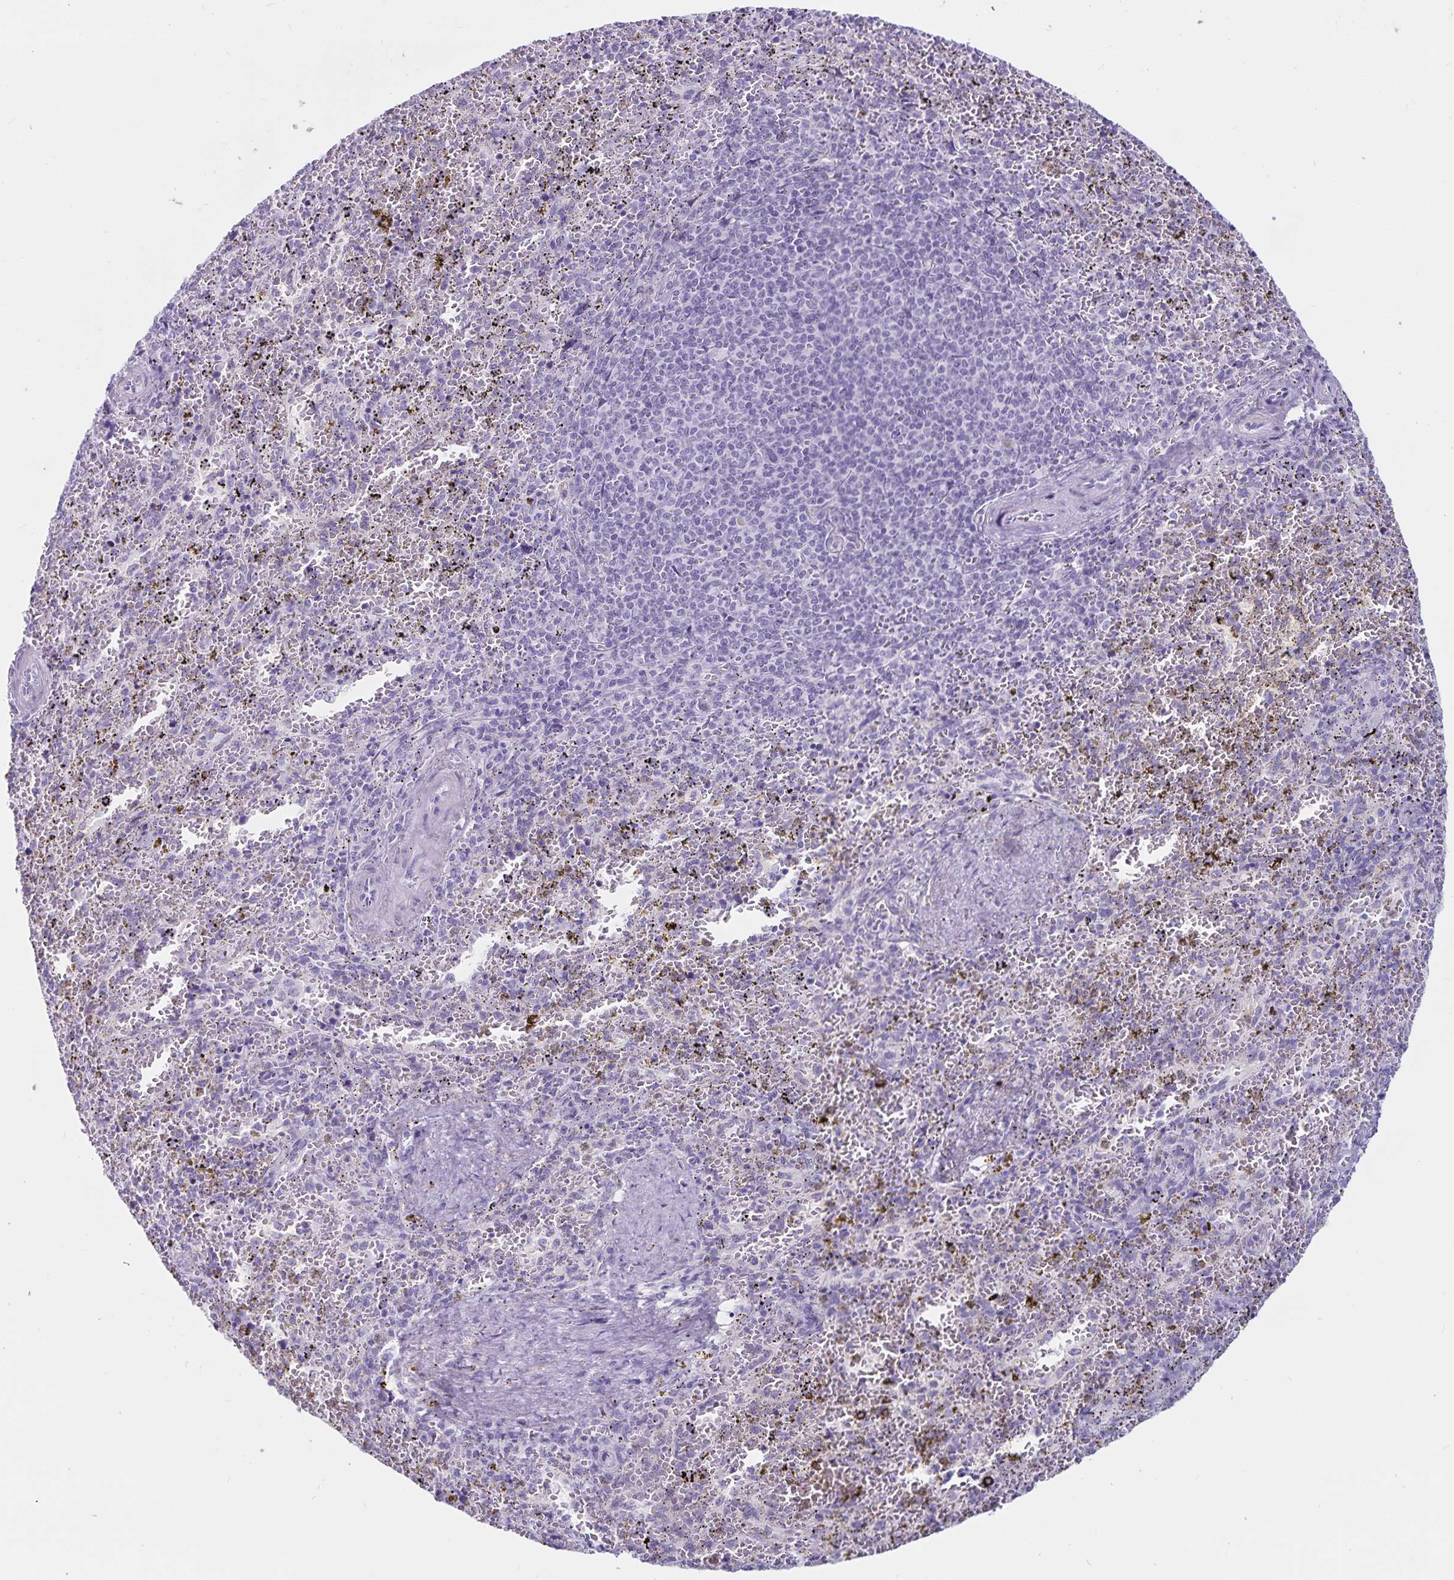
{"staining": {"intensity": "negative", "quantity": "none", "location": "none"}, "tissue": "spleen", "cell_type": "Cells in red pulp", "image_type": "normal", "snomed": [{"axis": "morphology", "description": "Normal tissue, NOS"}, {"axis": "topography", "description": "Spleen"}], "caption": "There is no significant expression in cells in red pulp of spleen. (DAB IHC, high magnification).", "gene": "GPR137", "patient": {"sex": "female", "age": 50}}